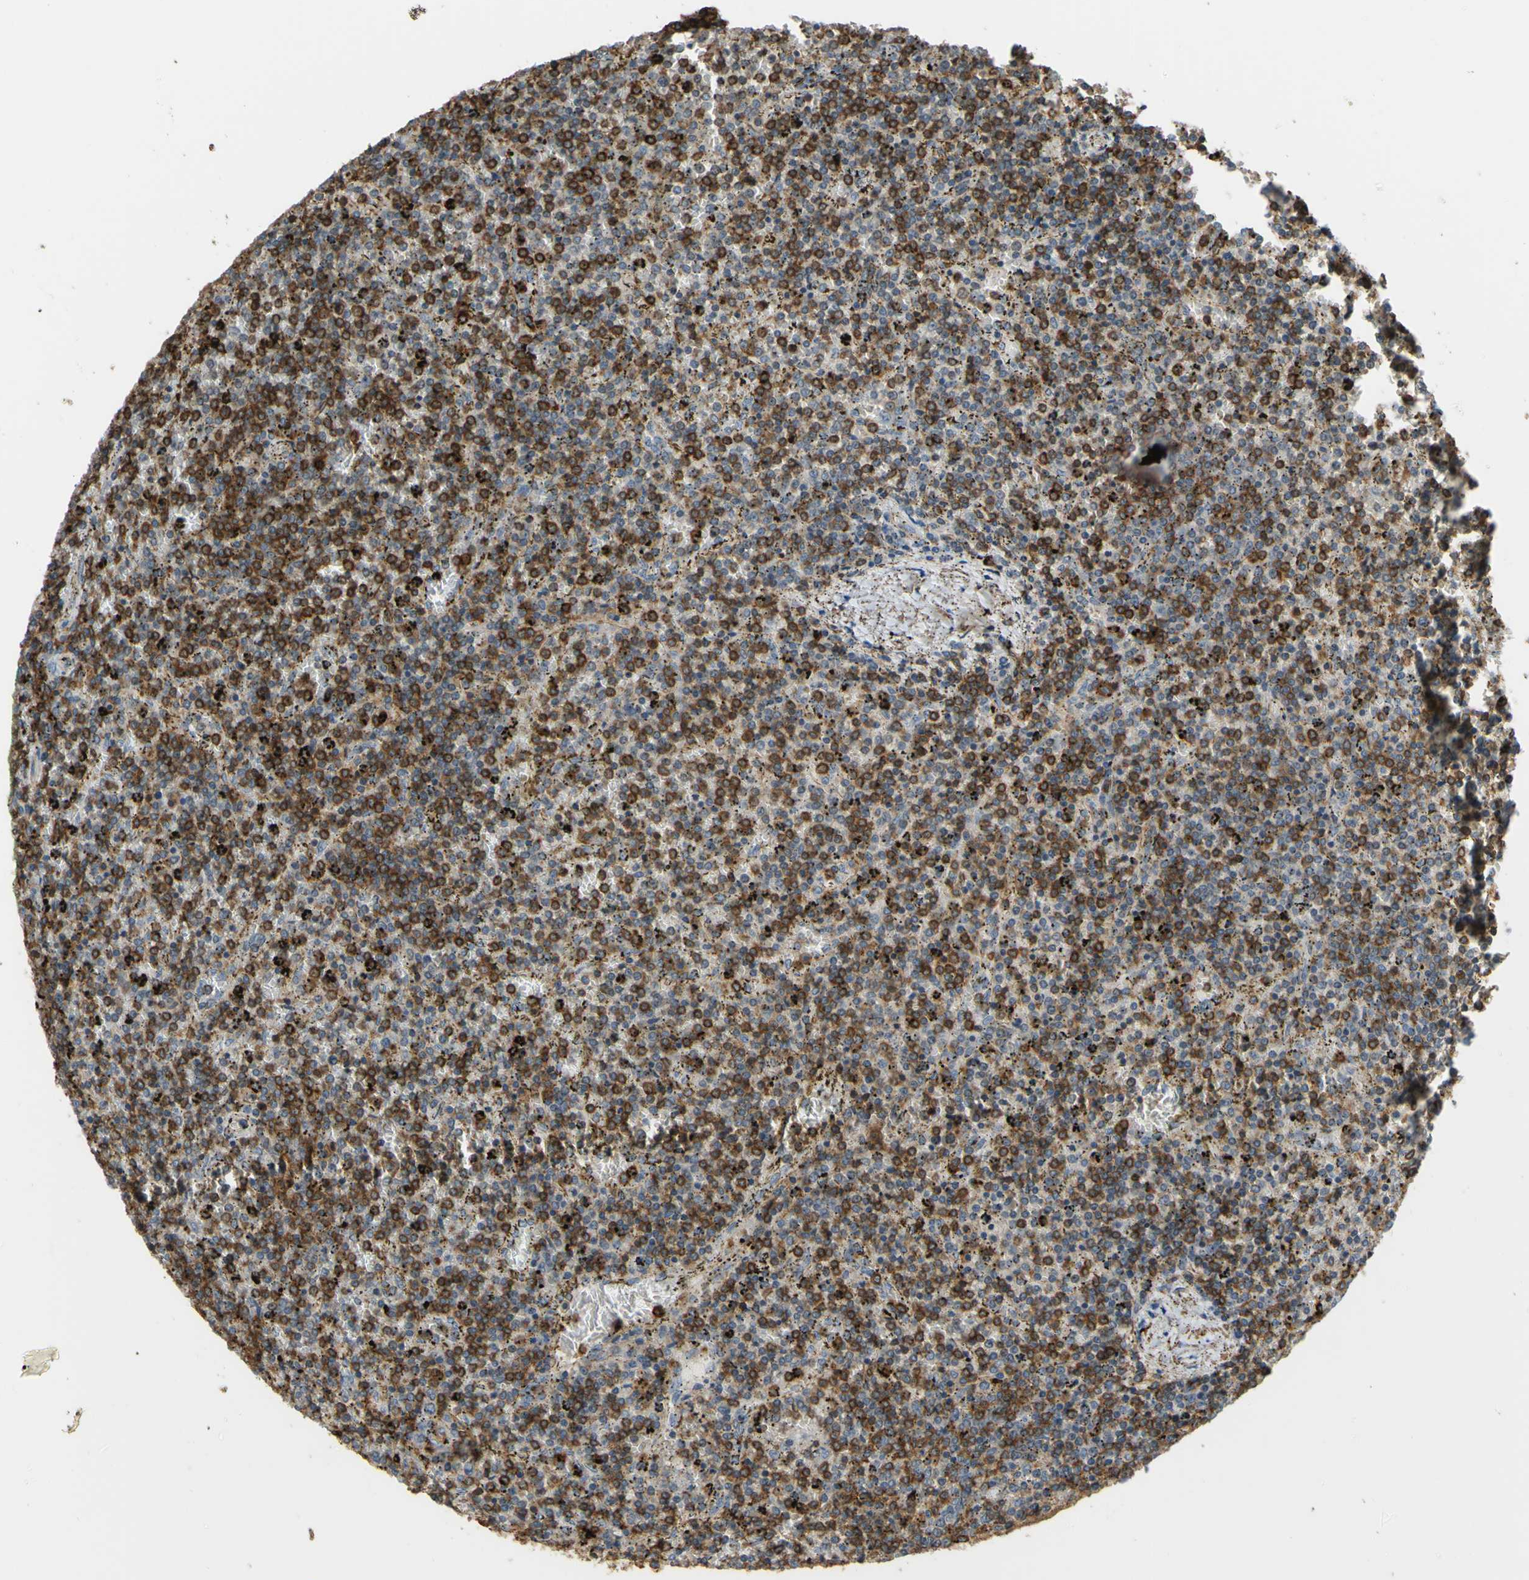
{"staining": {"intensity": "strong", "quantity": "25%-75%", "location": "cytoplasmic/membranous"}, "tissue": "lymphoma", "cell_type": "Tumor cells", "image_type": "cancer", "snomed": [{"axis": "morphology", "description": "Malignant lymphoma, non-Hodgkin's type, Low grade"}, {"axis": "topography", "description": "Spleen"}], "caption": "Malignant lymphoma, non-Hodgkin's type (low-grade) stained with a protein marker displays strong staining in tumor cells.", "gene": "ADD3", "patient": {"sex": "female", "age": 77}}